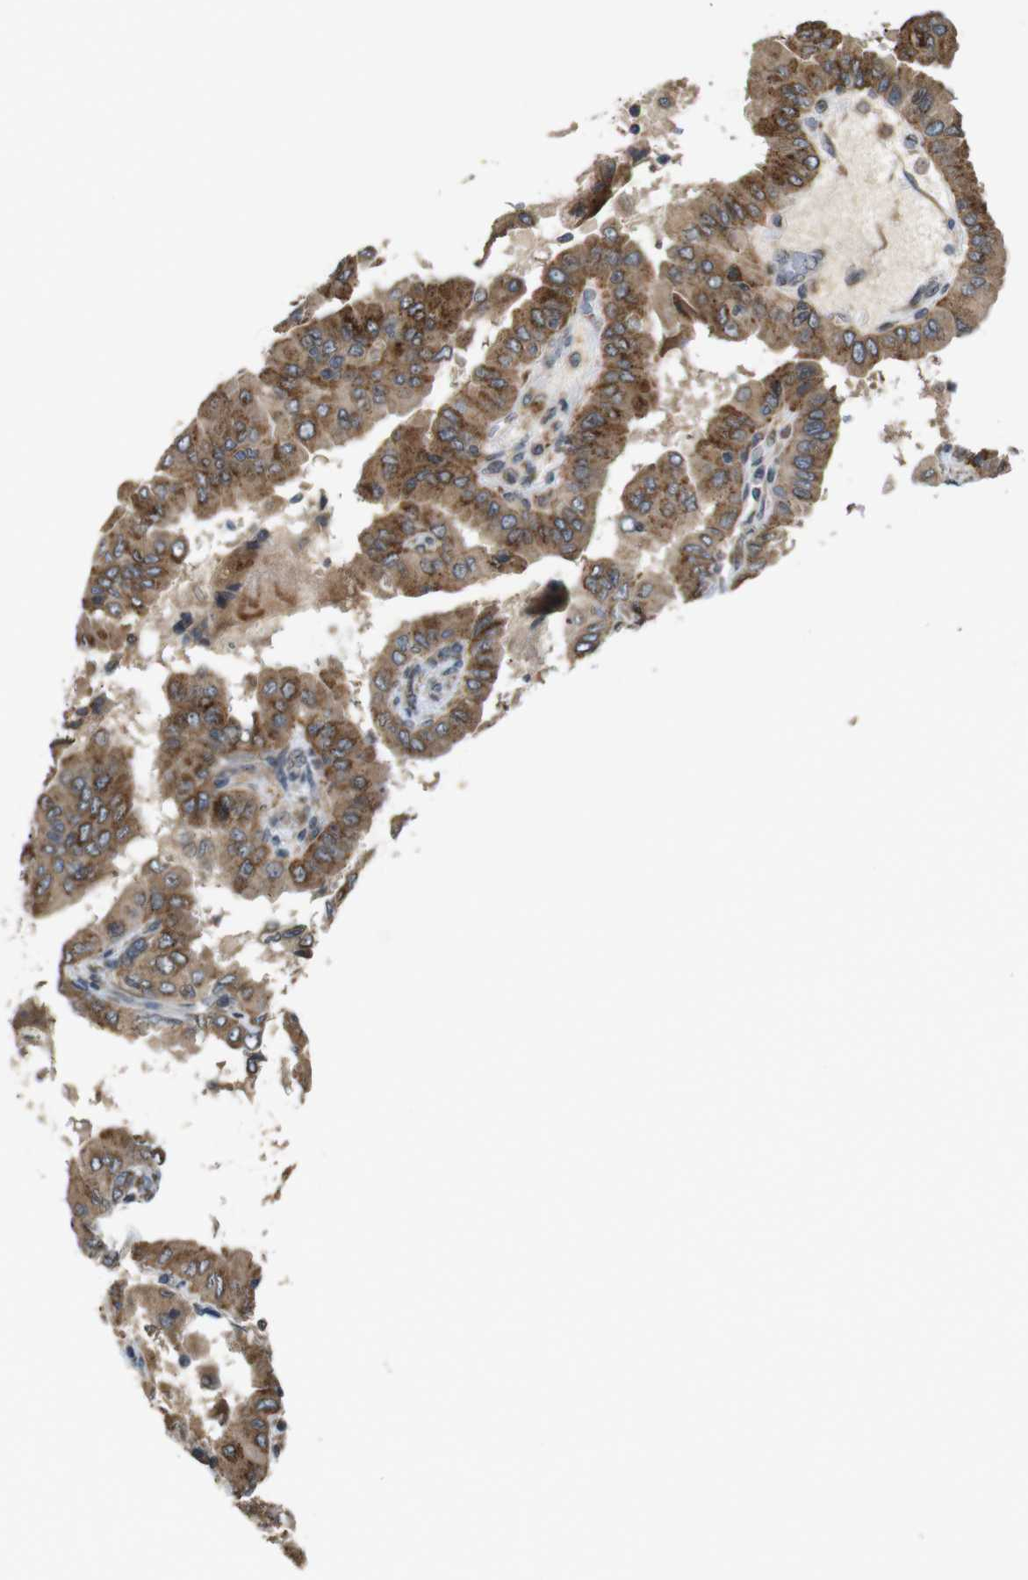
{"staining": {"intensity": "moderate", "quantity": ">75%", "location": "cytoplasmic/membranous"}, "tissue": "thyroid cancer", "cell_type": "Tumor cells", "image_type": "cancer", "snomed": [{"axis": "morphology", "description": "Papillary adenocarcinoma, NOS"}, {"axis": "topography", "description": "Thyroid gland"}], "caption": "Immunohistochemistry (IHC) (DAB) staining of papillary adenocarcinoma (thyroid) shows moderate cytoplasmic/membranous protein positivity in approximately >75% of tumor cells.", "gene": "EFCAB14", "patient": {"sex": "male", "age": 33}}